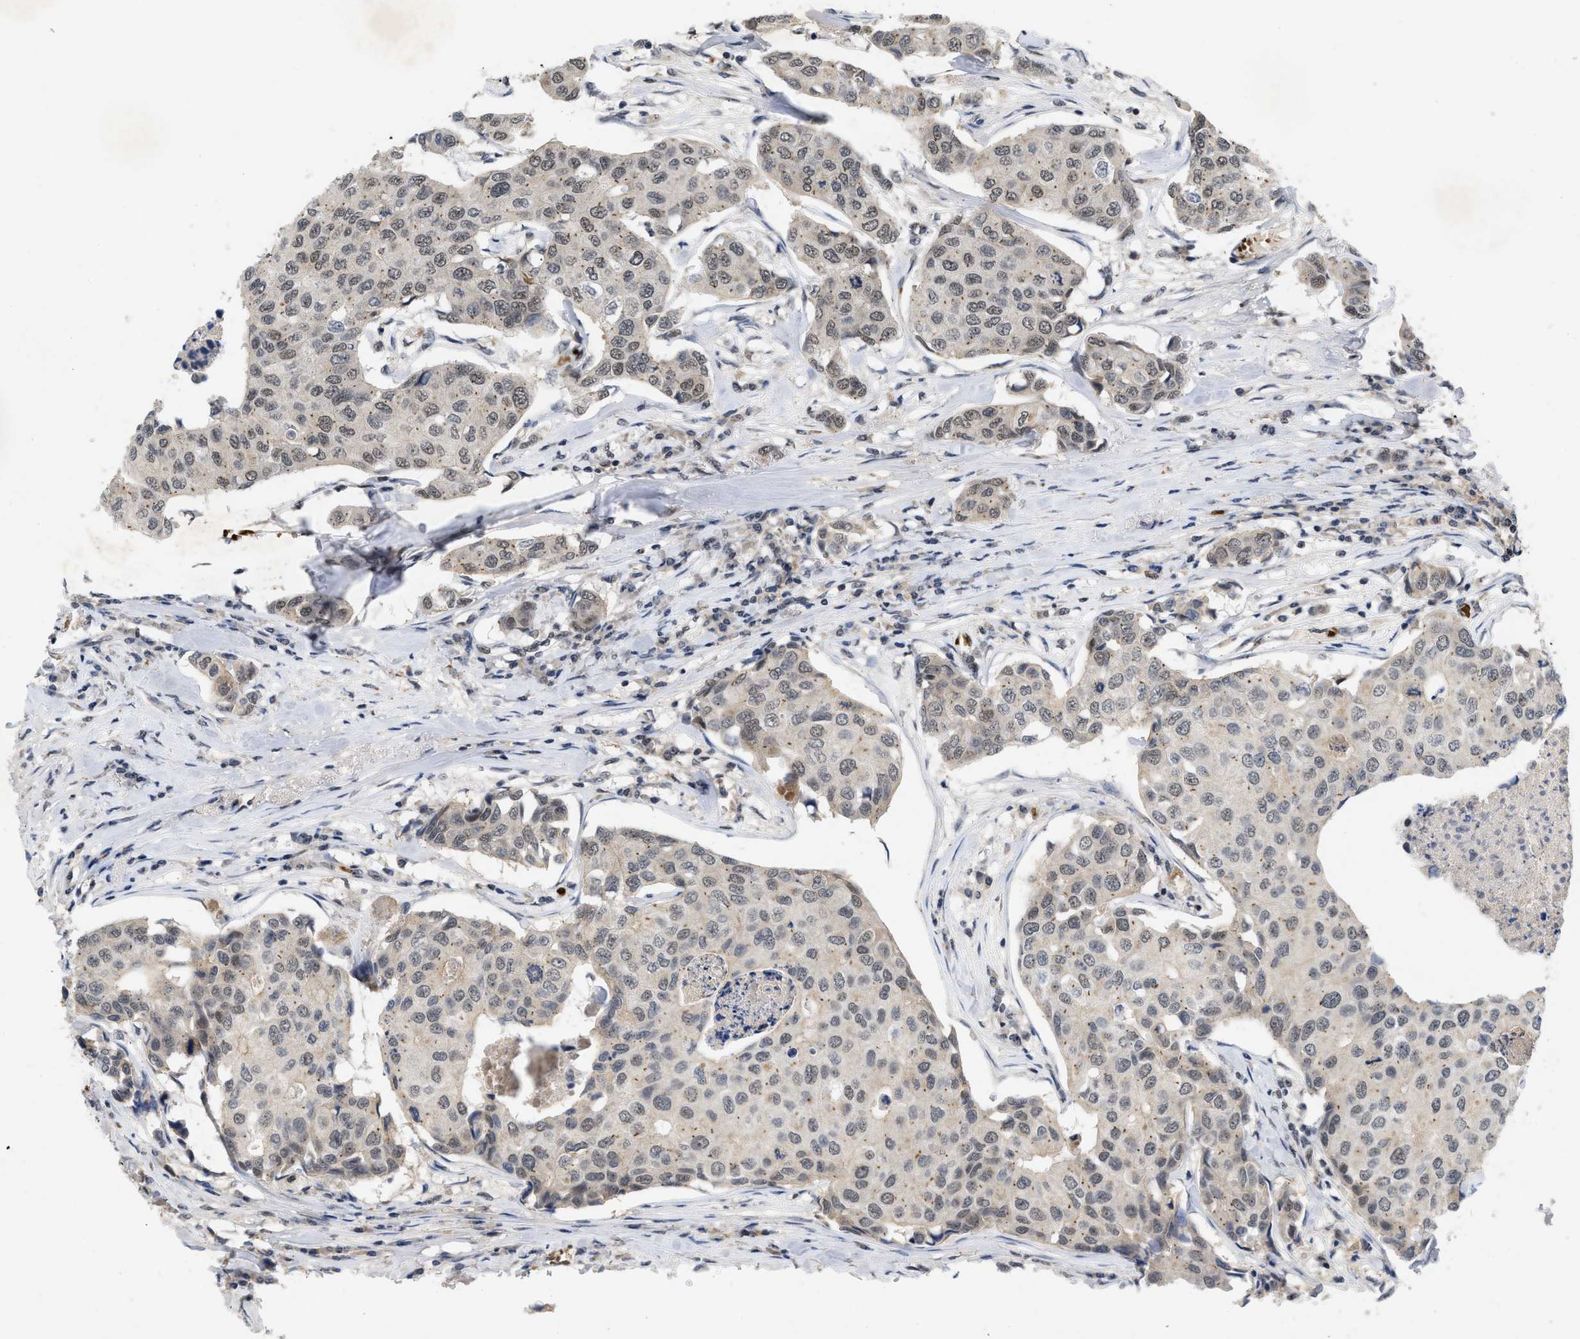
{"staining": {"intensity": "weak", "quantity": "25%-75%", "location": "nuclear"}, "tissue": "breast cancer", "cell_type": "Tumor cells", "image_type": "cancer", "snomed": [{"axis": "morphology", "description": "Duct carcinoma"}, {"axis": "topography", "description": "Breast"}], "caption": "Breast cancer stained with a brown dye demonstrates weak nuclear positive expression in about 25%-75% of tumor cells.", "gene": "ZNF346", "patient": {"sex": "female", "age": 80}}